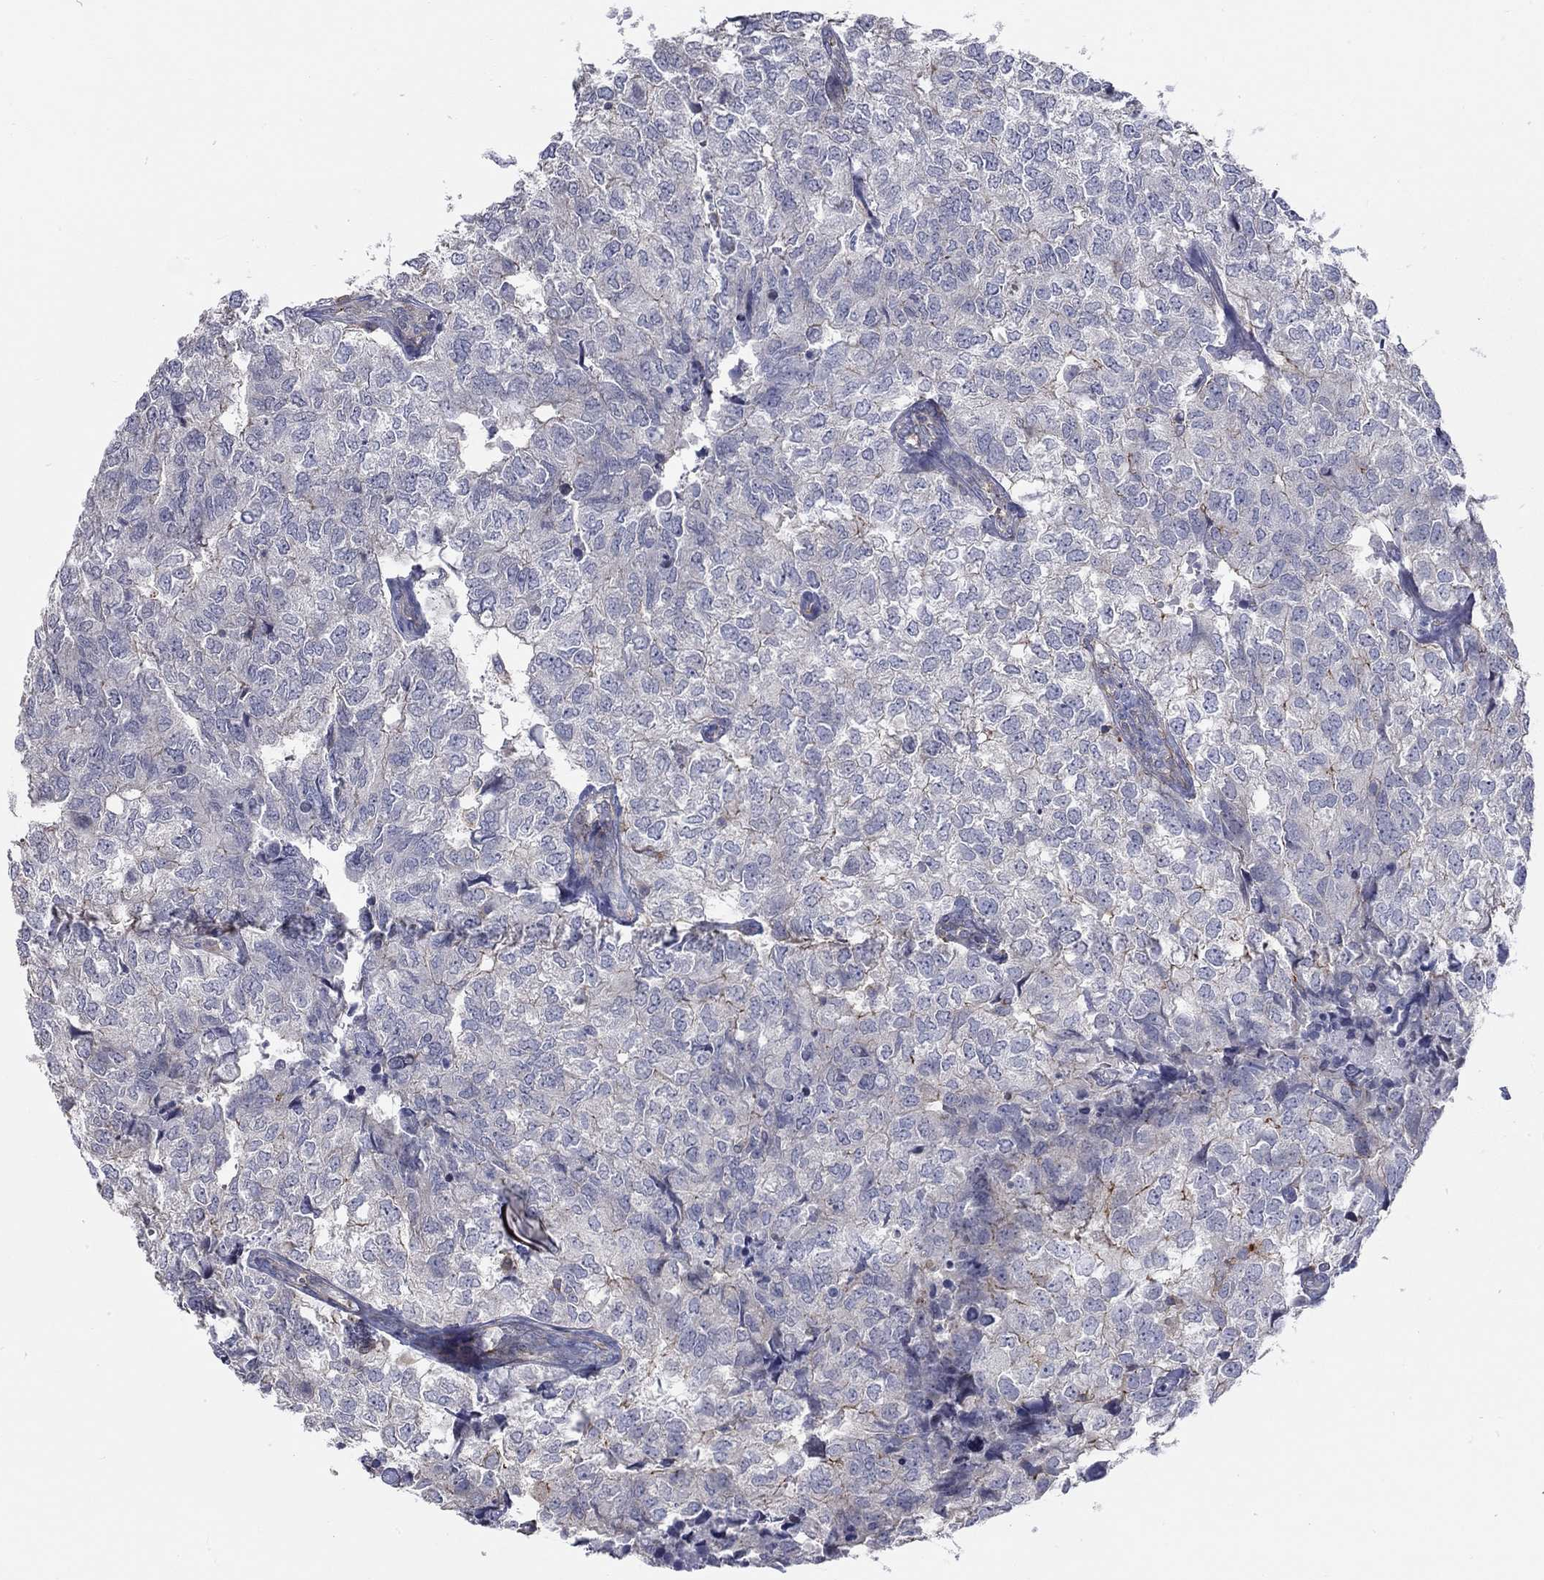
{"staining": {"intensity": "strong", "quantity": "<25%", "location": "cytoplasmic/membranous"}, "tissue": "breast cancer", "cell_type": "Tumor cells", "image_type": "cancer", "snomed": [{"axis": "morphology", "description": "Duct carcinoma"}, {"axis": "topography", "description": "Breast"}], "caption": "This micrograph demonstrates breast cancer stained with immunohistochemistry (IHC) to label a protein in brown. The cytoplasmic/membranous of tumor cells show strong positivity for the protein. Nuclei are counter-stained blue.", "gene": "PCDHGA10", "patient": {"sex": "female", "age": 30}}